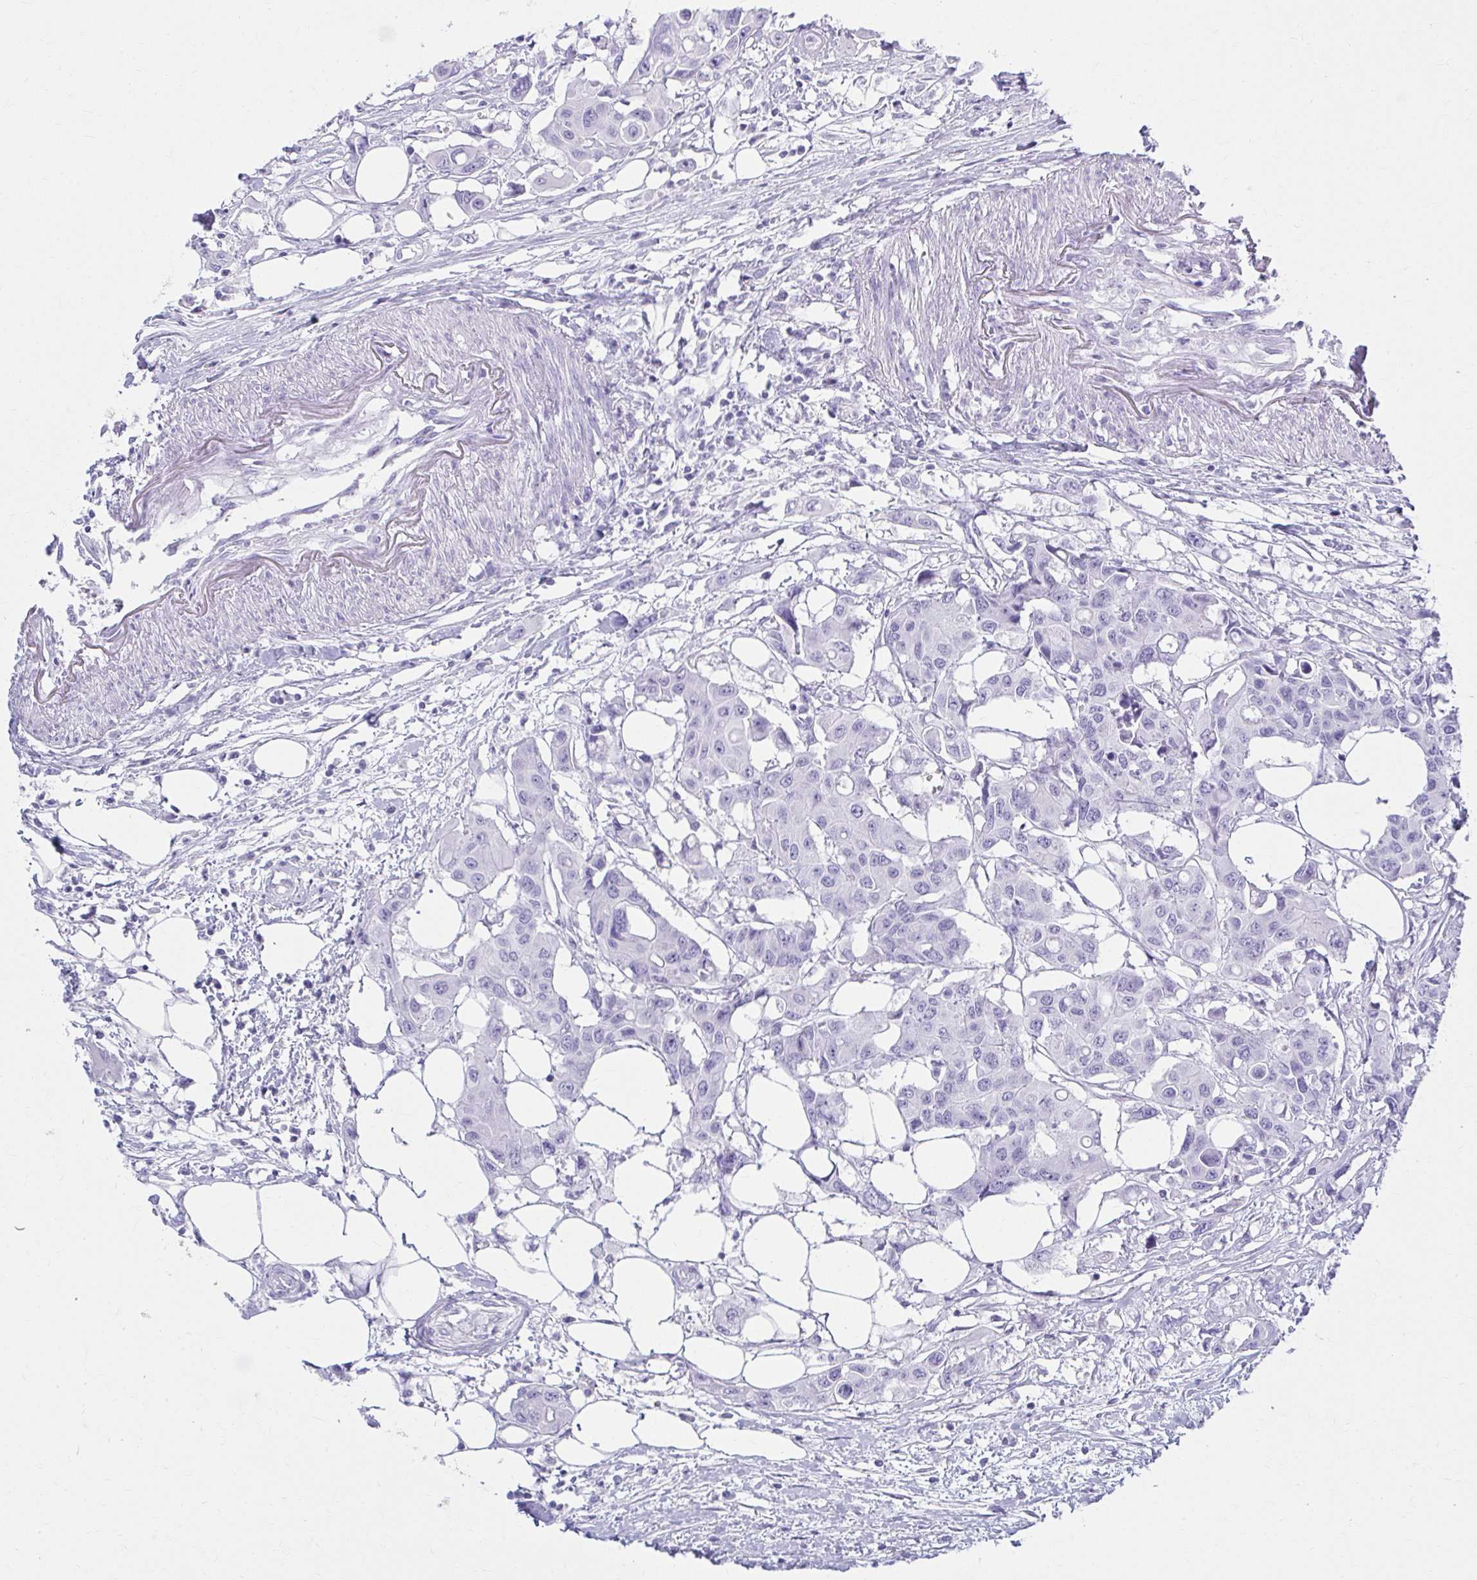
{"staining": {"intensity": "negative", "quantity": "none", "location": "none"}, "tissue": "colorectal cancer", "cell_type": "Tumor cells", "image_type": "cancer", "snomed": [{"axis": "morphology", "description": "Adenocarcinoma, NOS"}, {"axis": "topography", "description": "Colon"}], "caption": "DAB immunohistochemical staining of adenocarcinoma (colorectal) shows no significant positivity in tumor cells.", "gene": "ATP4B", "patient": {"sex": "male", "age": 77}}